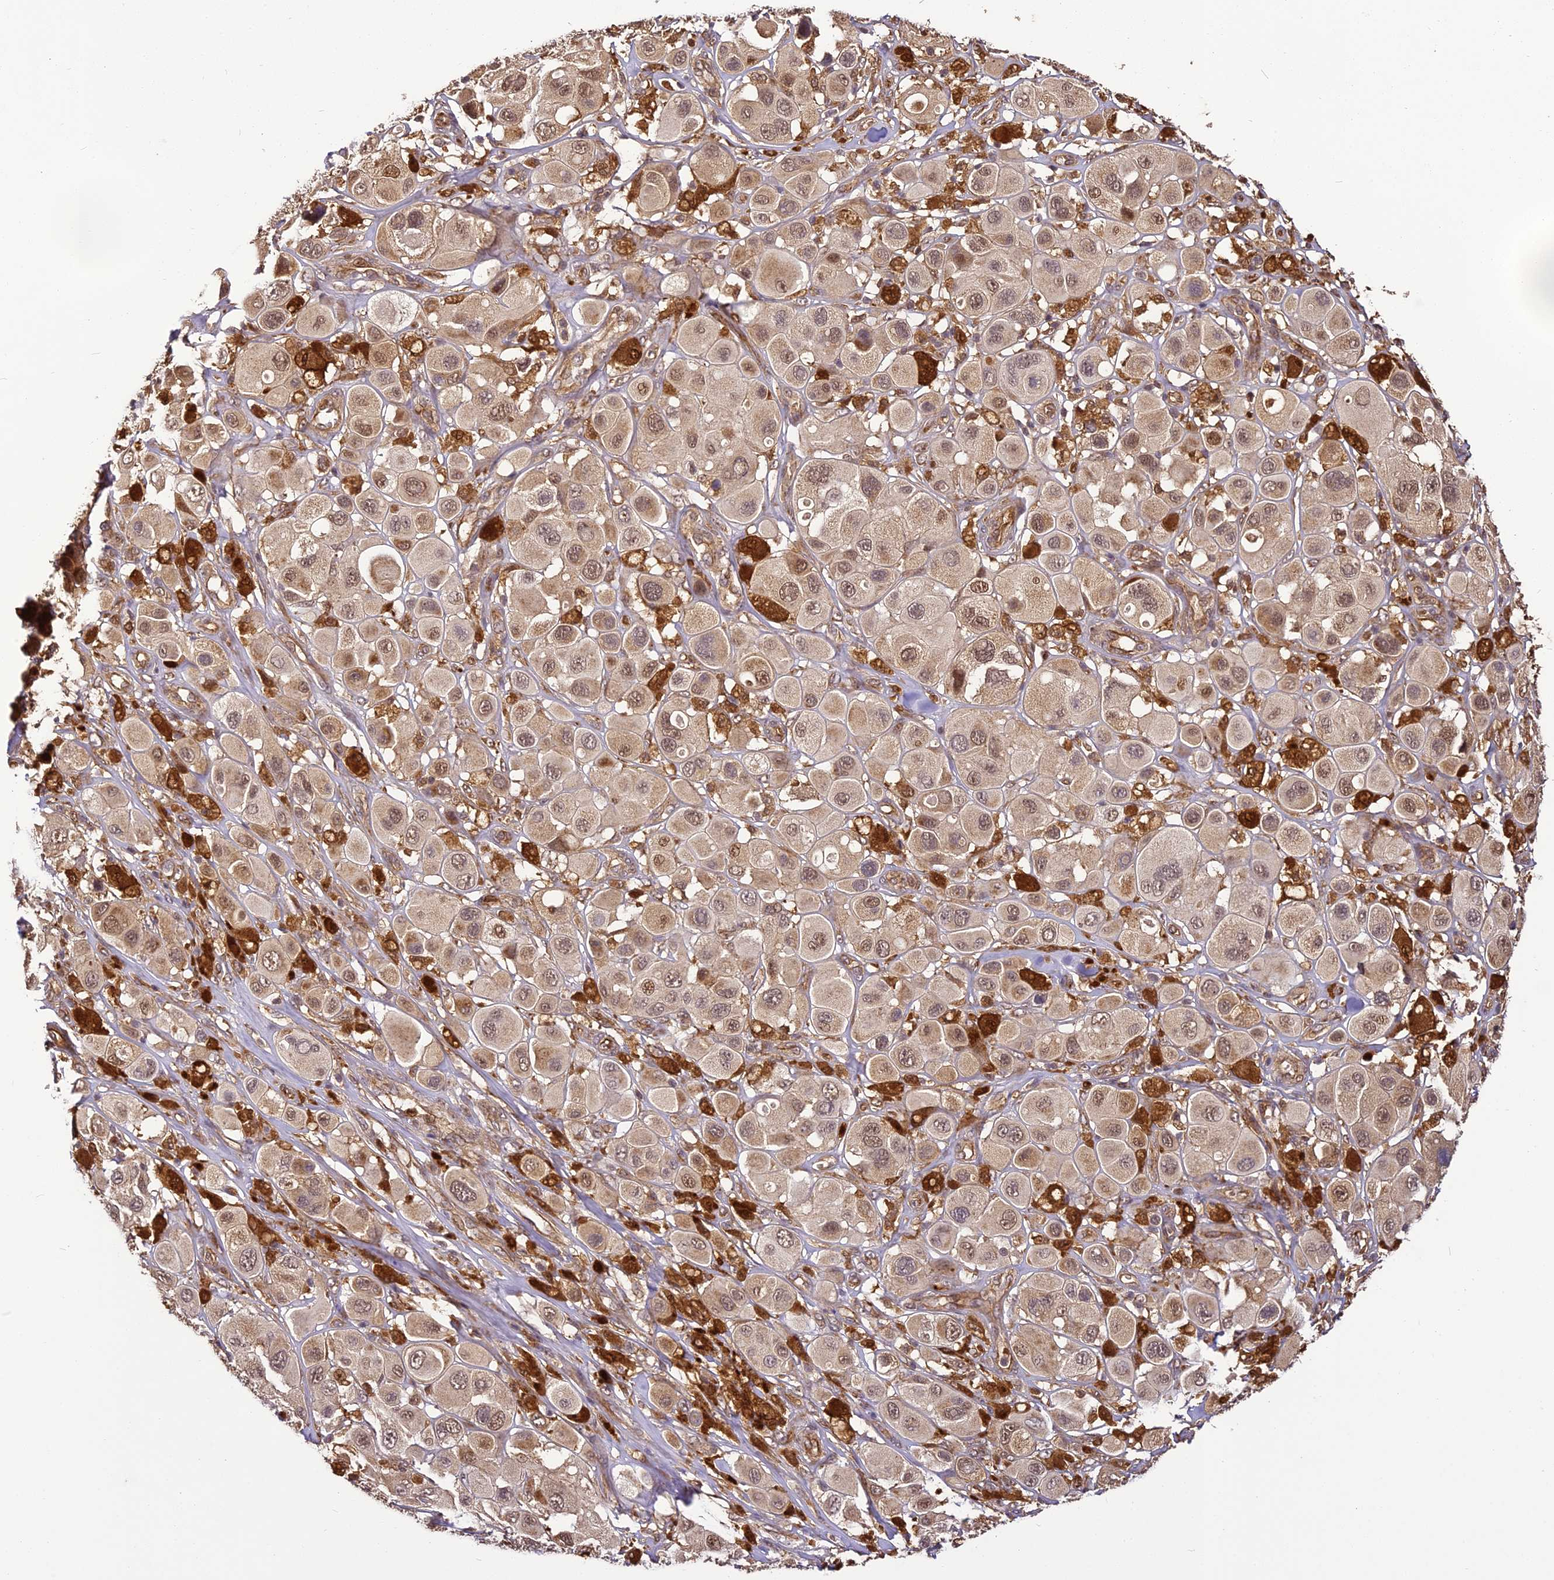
{"staining": {"intensity": "weak", "quantity": "25%-75%", "location": "cytoplasmic/membranous,nuclear"}, "tissue": "melanoma", "cell_type": "Tumor cells", "image_type": "cancer", "snomed": [{"axis": "morphology", "description": "Malignant melanoma, Metastatic site"}, {"axis": "topography", "description": "Skin"}], "caption": "Melanoma stained for a protein displays weak cytoplasmic/membranous and nuclear positivity in tumor cells. (brown staining indicates protein expression, while blue staining denotes nuclei).", "gene": "BCDIN3D", "patient": {"sex": "male", "age": 41}}